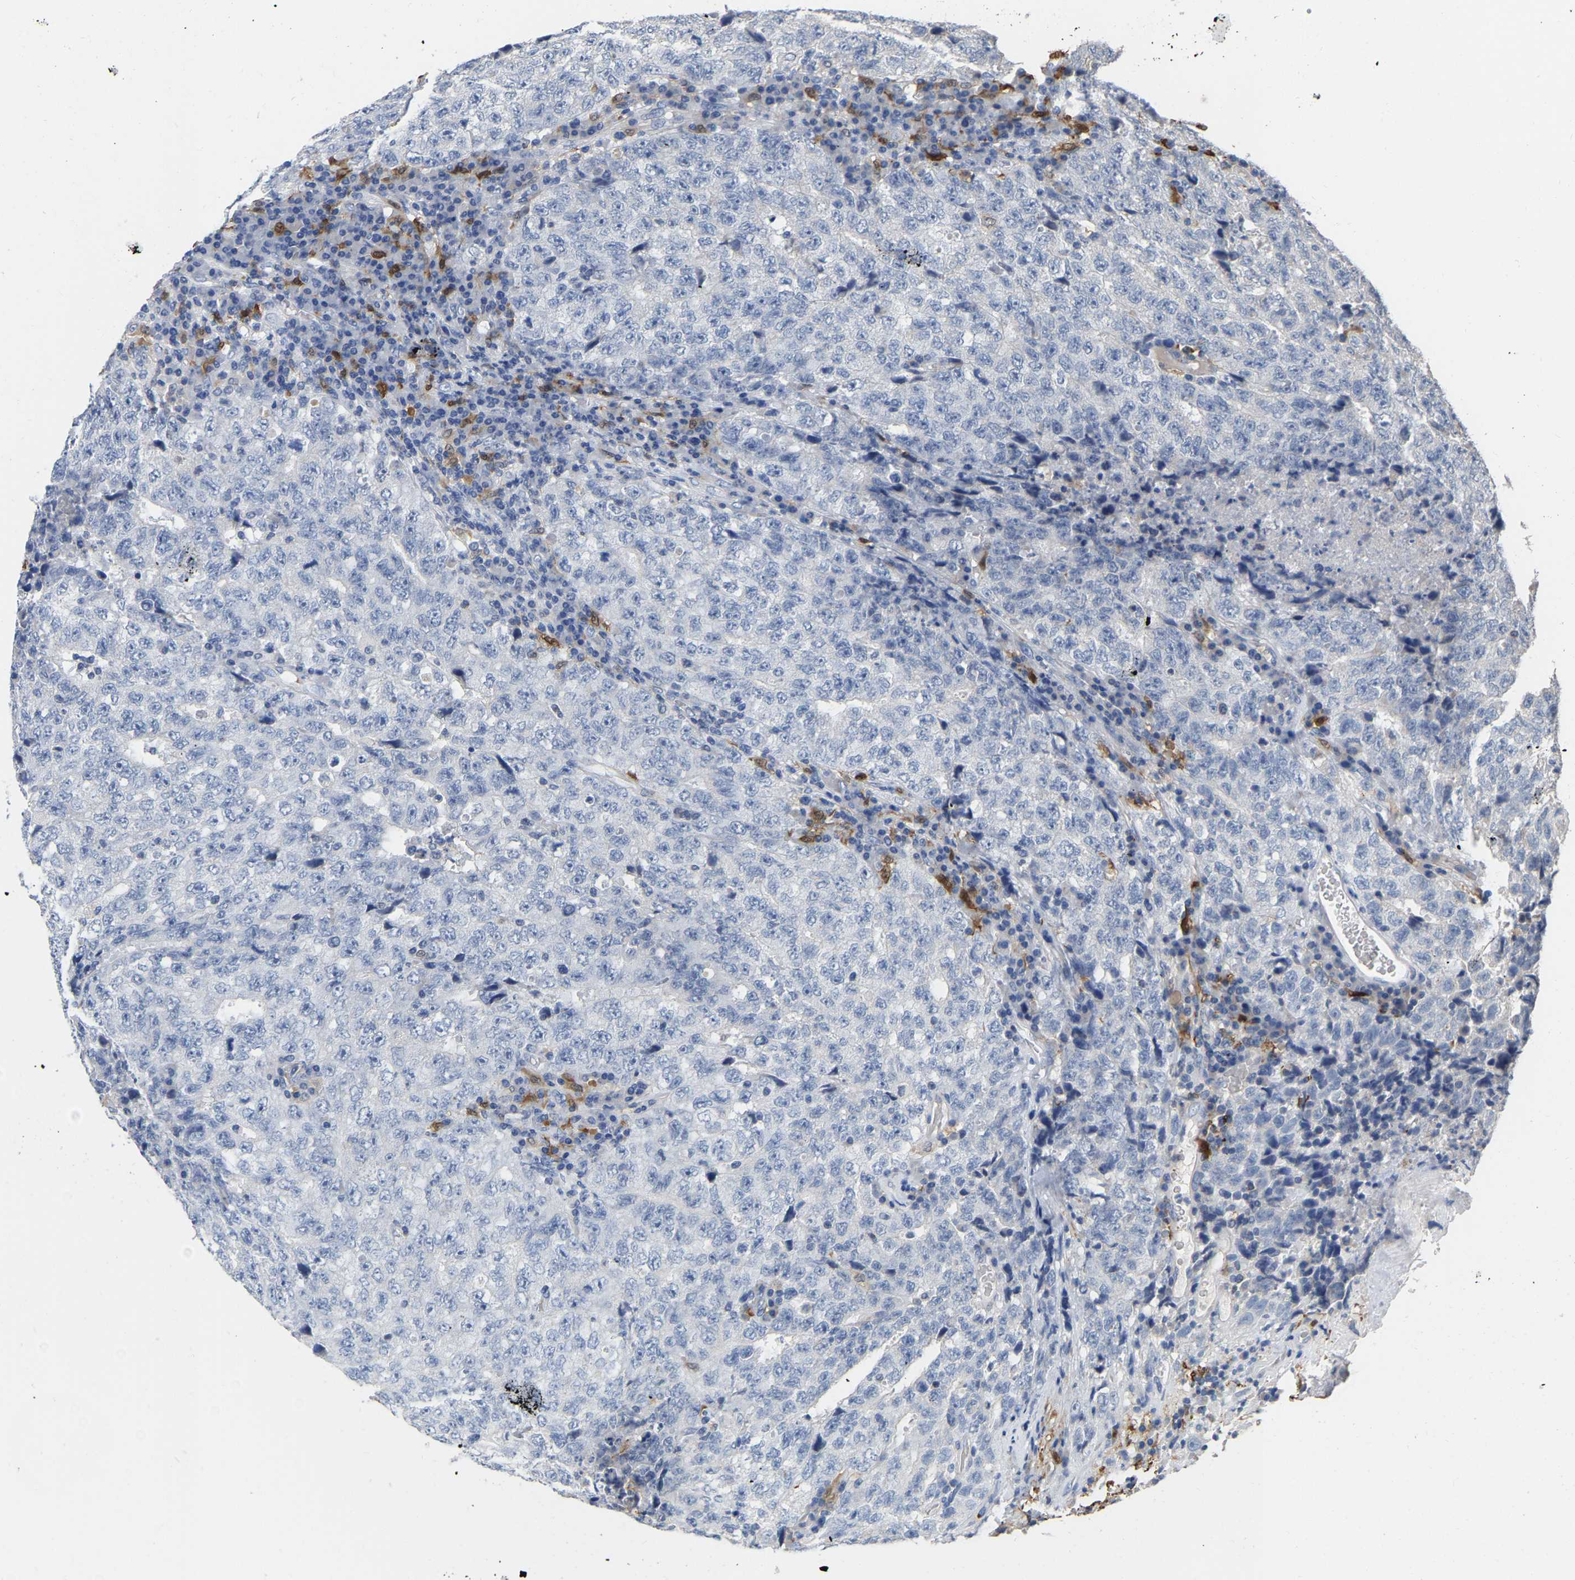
{"staining": {"intensity": "negative", "quantity": "none", "location": "none"}, "tissue": "testis cancer", "cell_type": "Tumor cells", "image_type": "cancer", "snomed": [{"axis": "morphology", "description": "Necrosis, NOS"}, {"axis": "morphology", "description": "Carcinoma, Embryonal, NOS"}, {"axis": "topography", "description": "Testis"}], "caption": "Human embryonal carcinoma (testis) stained for a protein using immunohistochemistry displays no expression in tumor cells.", "gene": "ULBP2", "patient": {"sex": "male", "age": 19}}